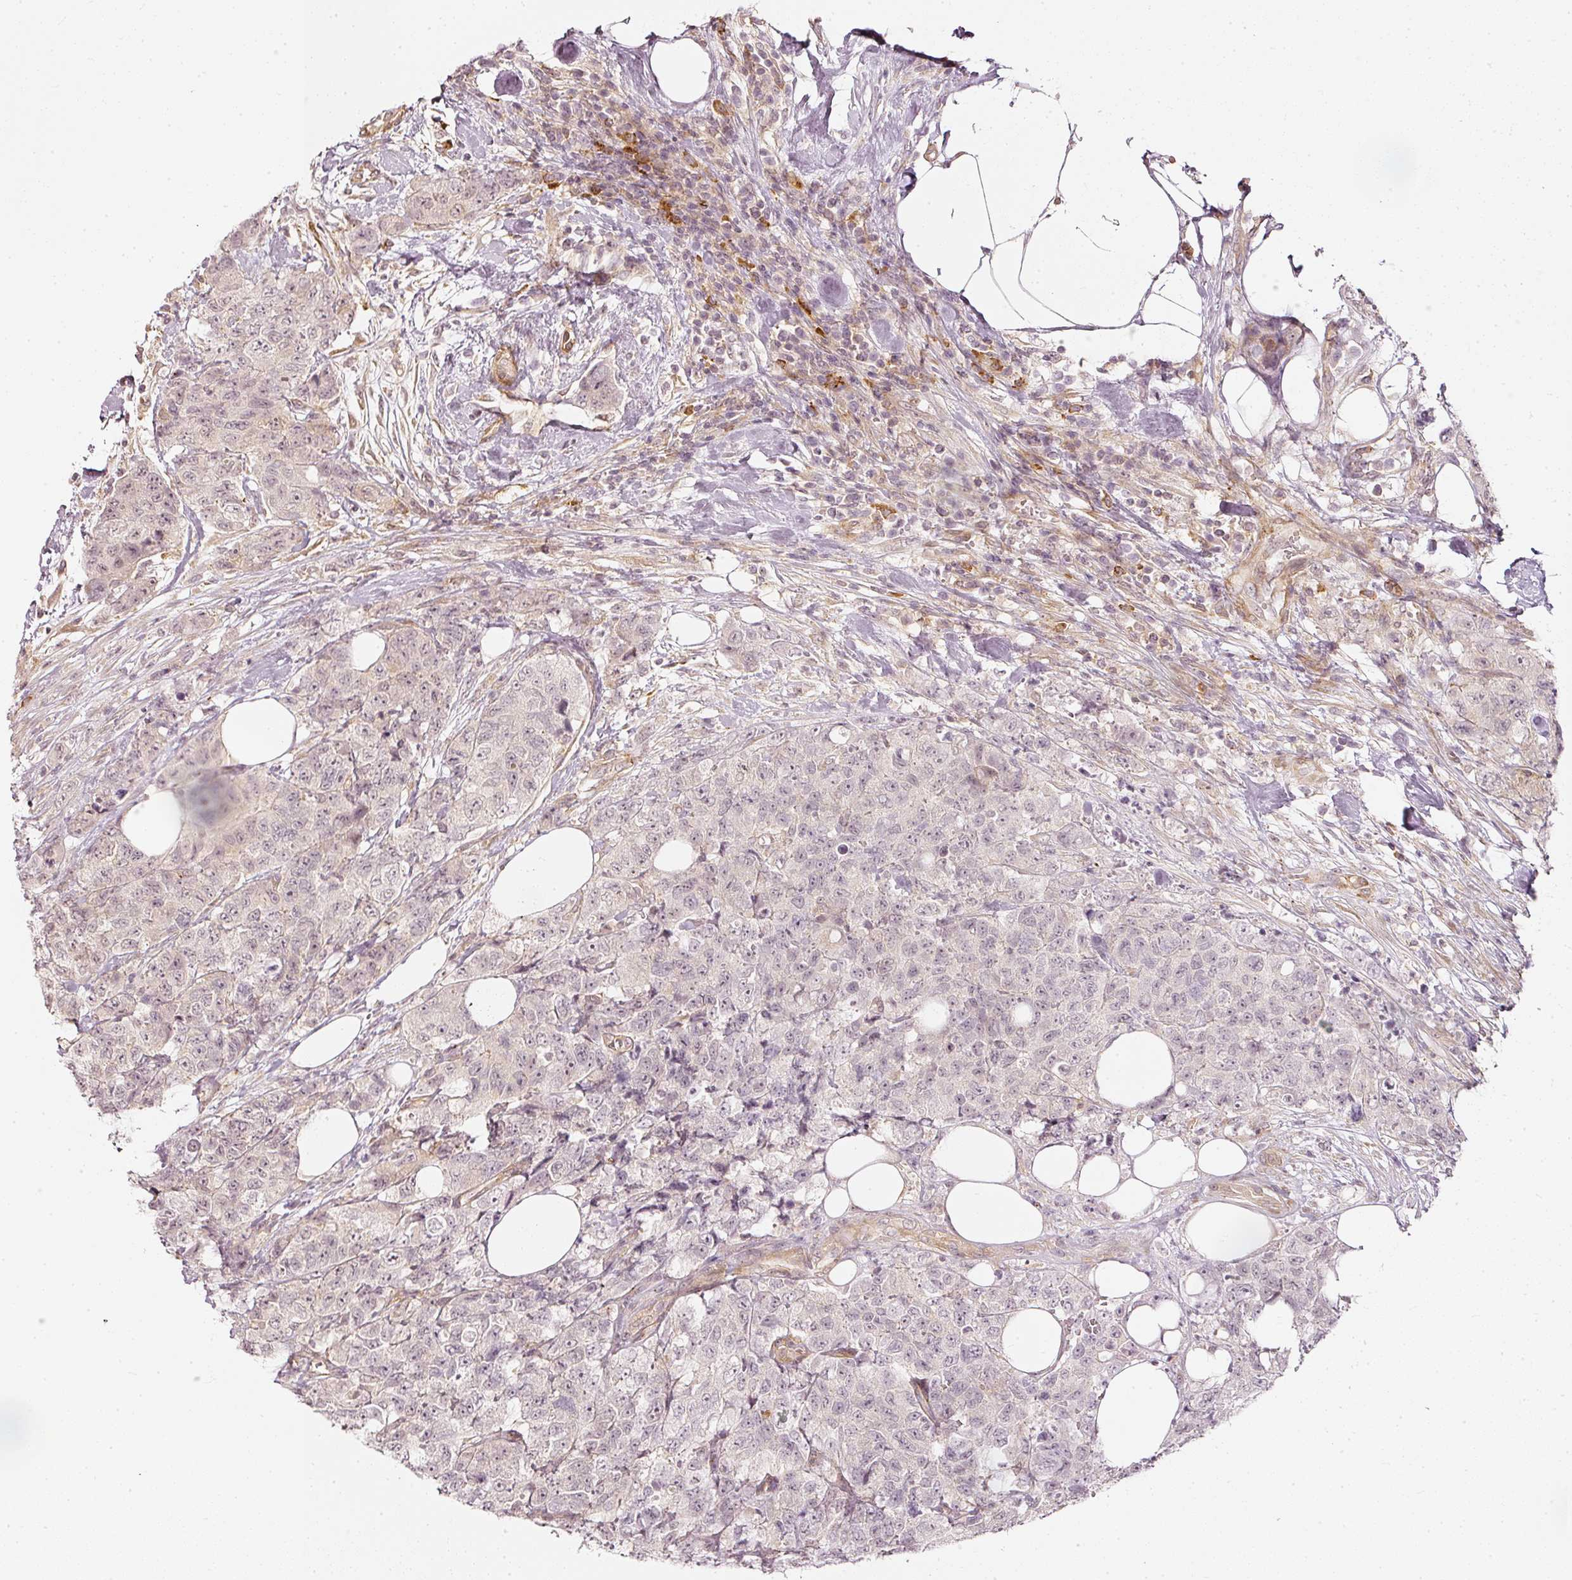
{"staining": {"intensity": "weak", "quantity": "<25%", "location": "nuclear"}, "tissue": "urothelial cancer", "cell_type": "Tumor cells", "image_type": "cancer", "snomed": [{"axis": "morphology", "description": "Urothelial carcinoma, High grade"}, {"axis": "topography", "description": "Urinary bladder"}], "caption": "IHC histopathology image of urothelial cancer stained for a protein (brown), which demonstrates no expression in tumor cells. (DAB (3,3'-diaminobenzidine) immunohistochemistry (IHC) with hematoxylin counter stain).", "gene": "DRD2", "patient": {"sex": "female", "age": 78}}